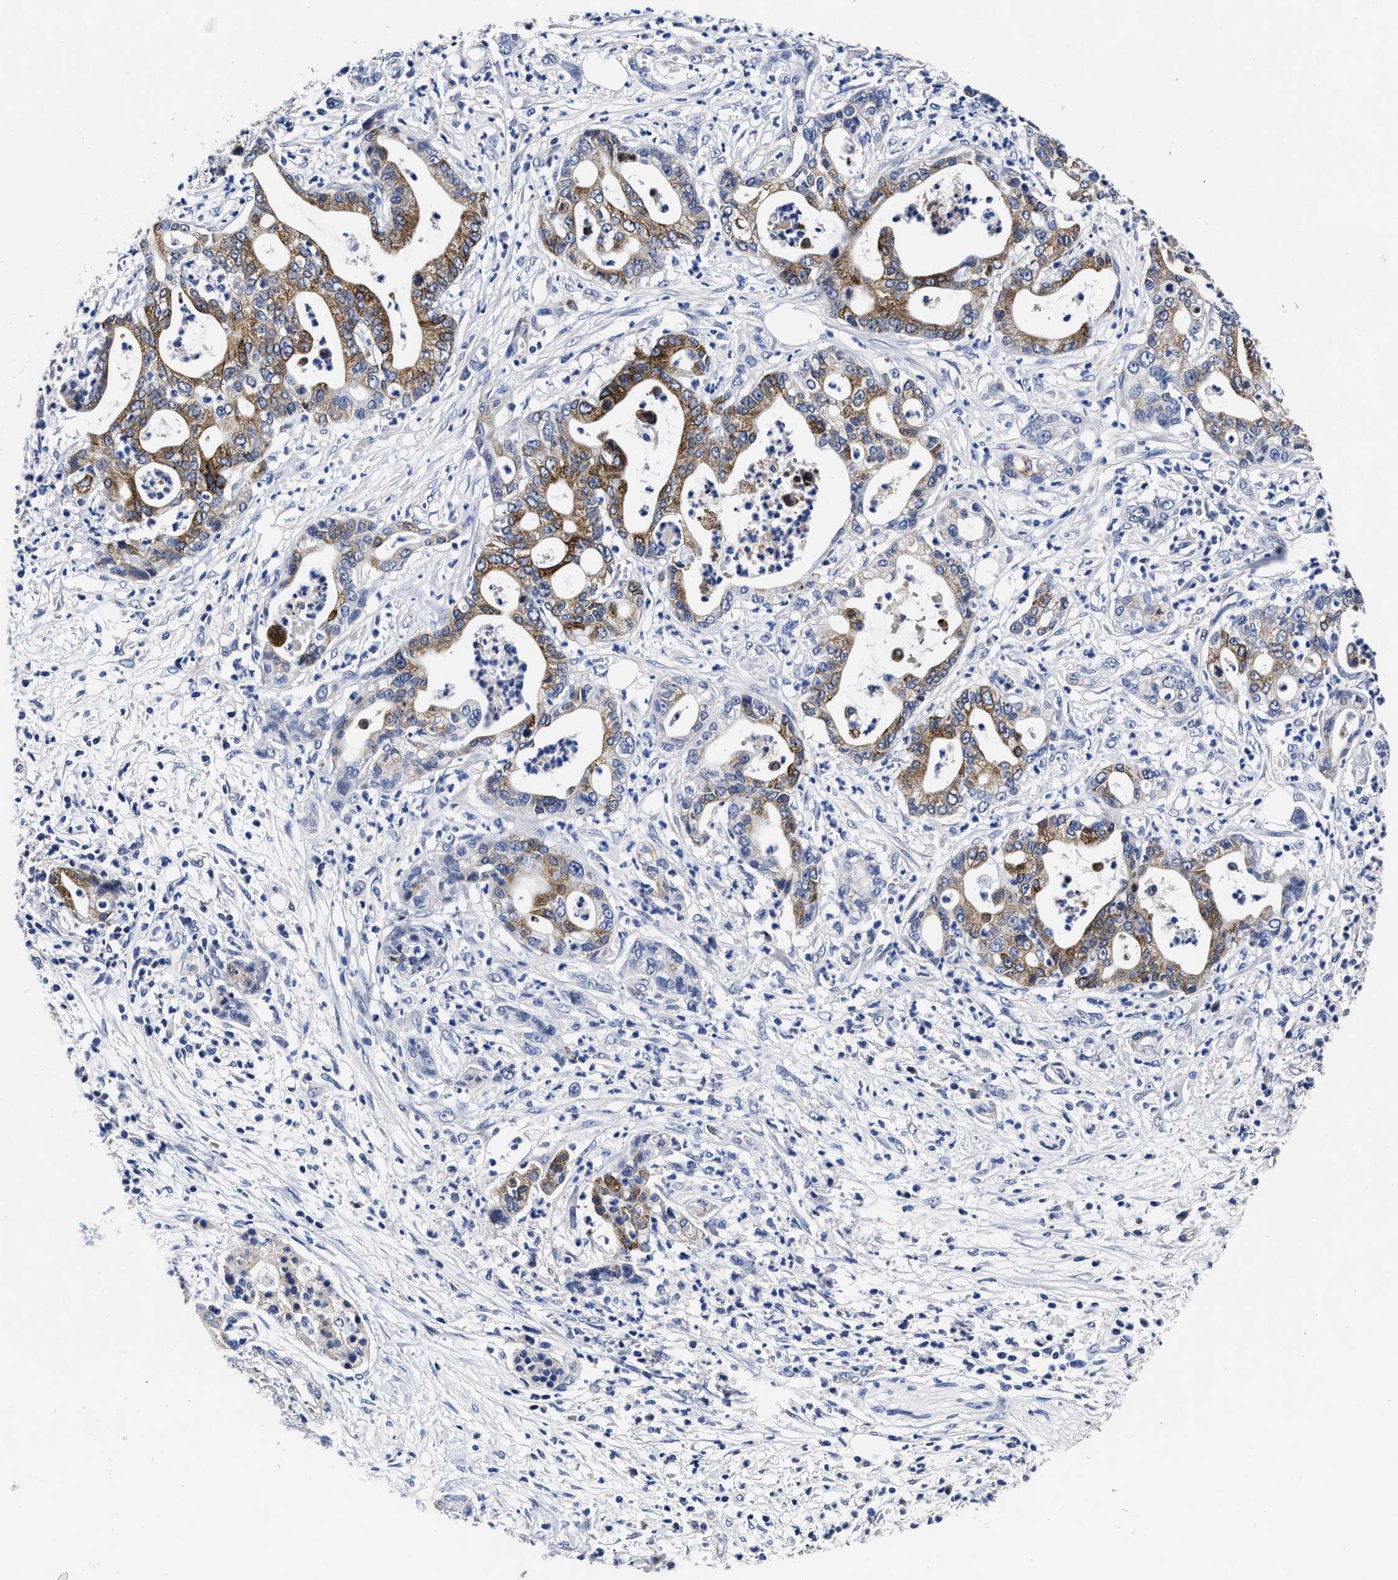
{"staining": {"intensity": "moderate", "quantity": "<25%", "location": "cytoplasmic/membranous"}, "tissue": "pancreatic cancer", "cell_type": "Tumor cells", "image_type": "cancer", "snomed": [{"axis": "morphology", "description": "Adenocarcinoma, NOS"}, {"axis": "topography", "description": "Pancreas"}], "caption": "A photomicrograph of adenocarcinoma (pancreatic) stained for a protein reveals moderate cytoplasmic/membranous brown staining in tumor cells.", "gene": "OLFML2A", "patient": {"sex": "male", "age": 69}}